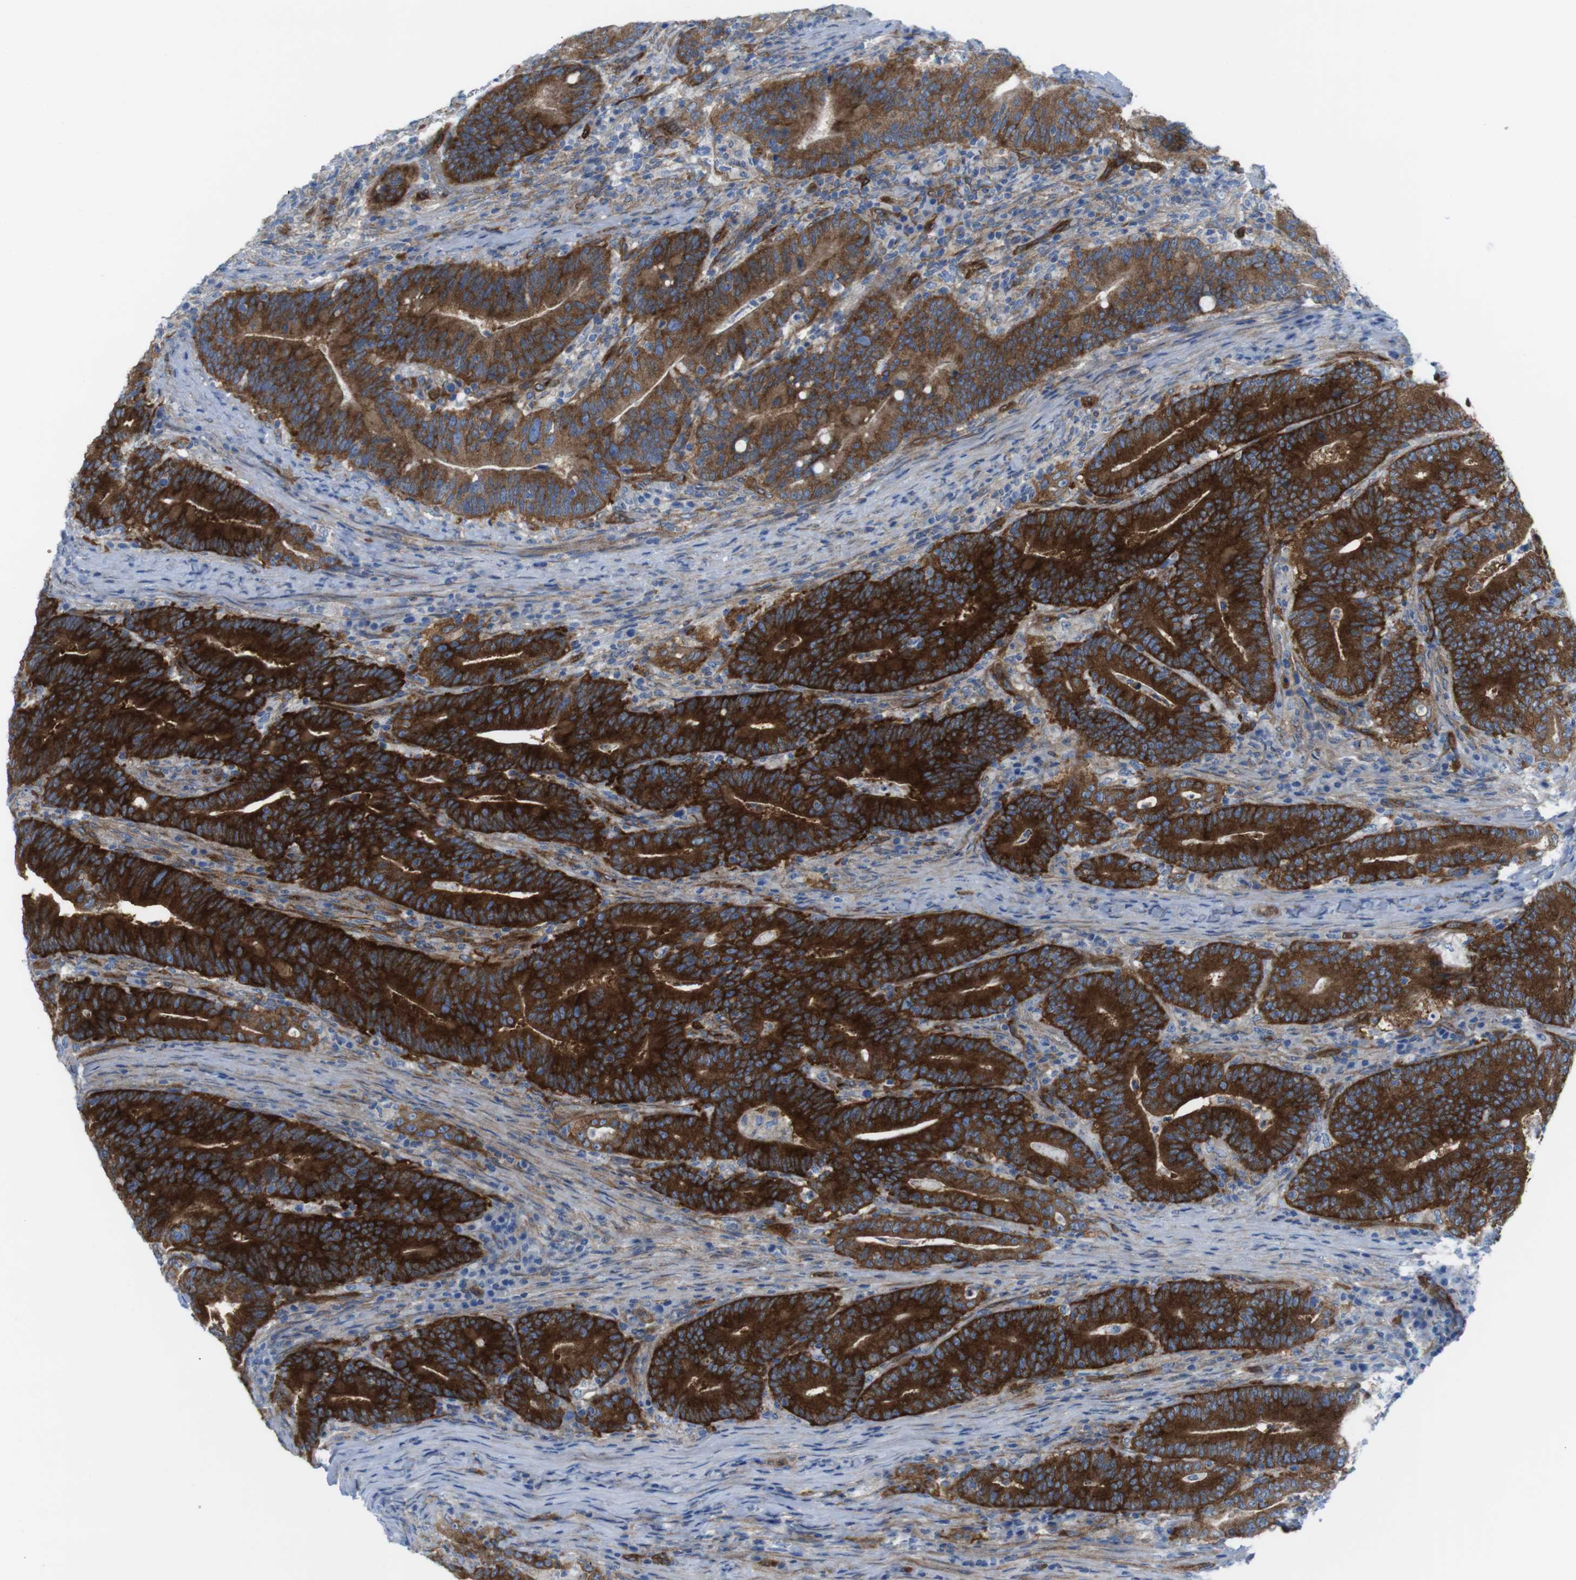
{"staining": {"intensity": "strong", "quantity": ">75%", "location": "cytoplasmic/membranous"}, "tissue": "colorectal cancer", "cell_type": "Tumor cells", "image_type": "cancer", "snomed": [{"axis": "morphology", "description": "Normal tissue, NOS"}, {"axis": "morphology", "description": "Adenocarcinoma, NOS"}, {"axis": "topography", "description": "Colon"}], "caption": "Immunohistochemical staining of human colorectal cancer (adenocarcinoma) reveals strong cytoplasmic/membranous protein positivity in approximately >75% of tumor cells.", "gene": "DIAPH2", "patient": {"sex": "female", "age": 66}}